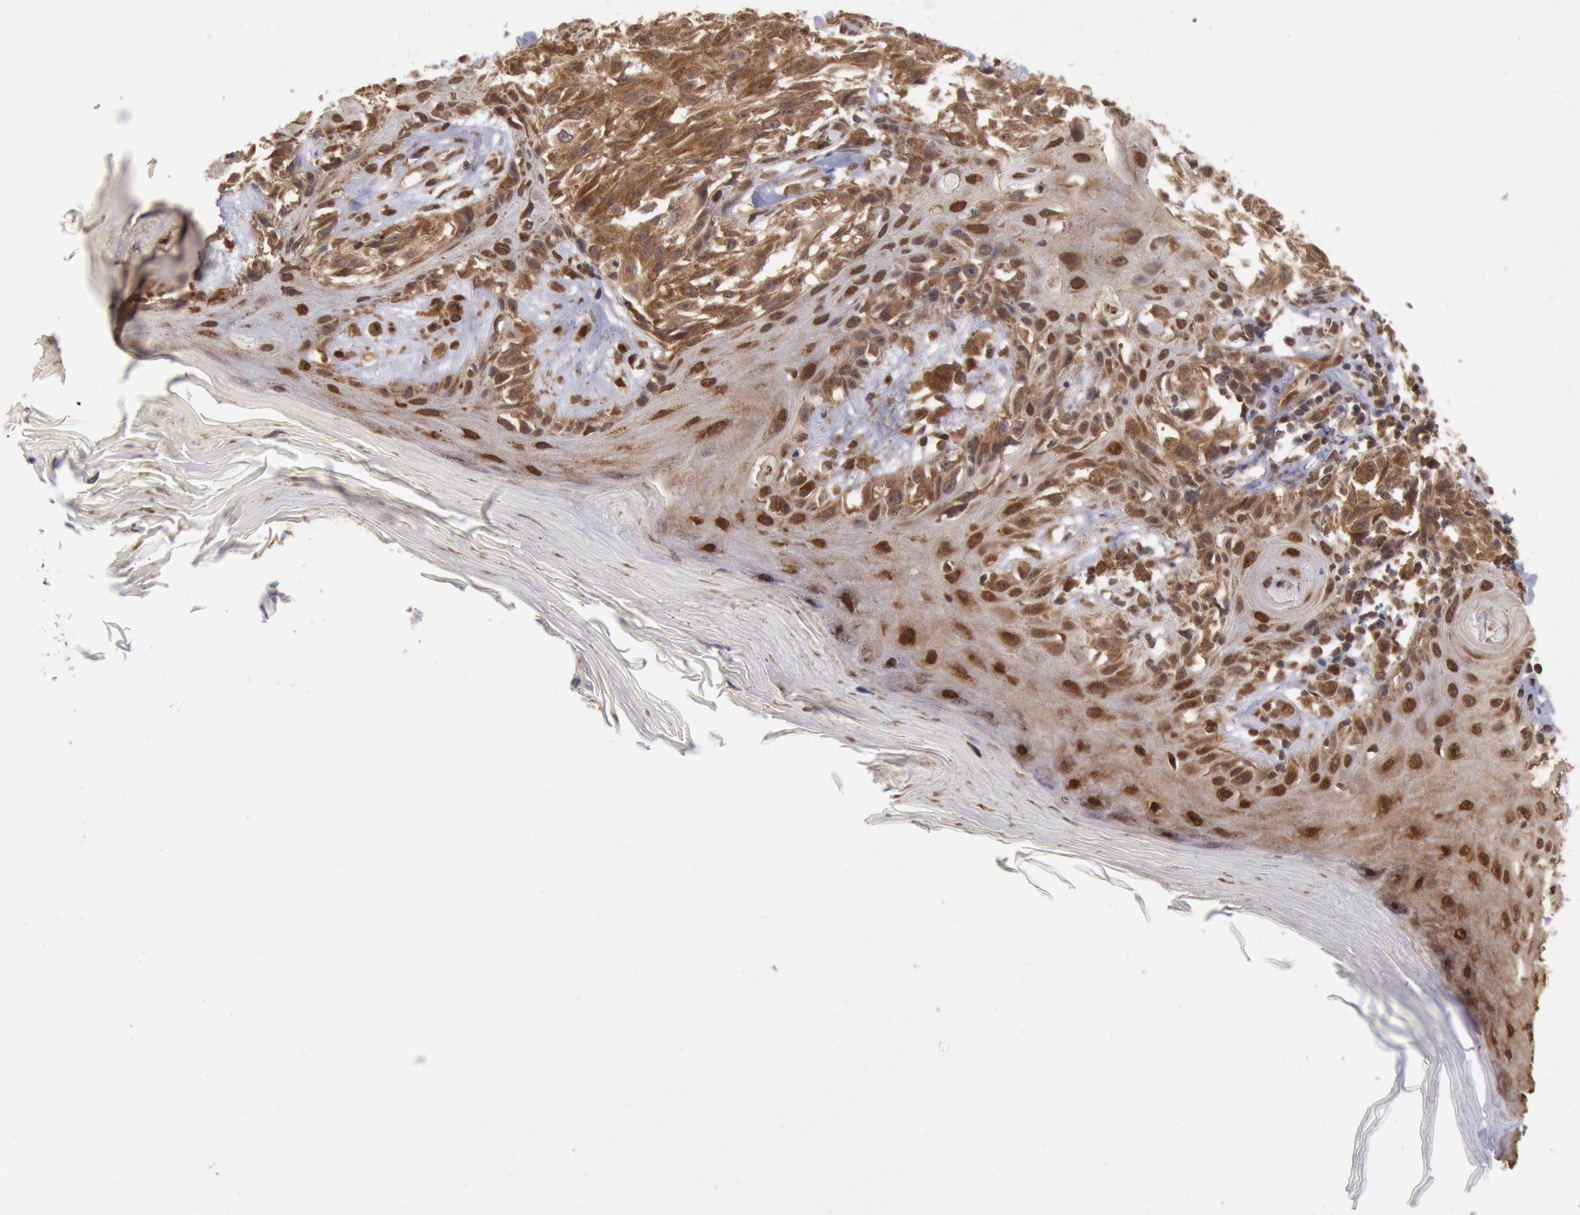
{"staining": {"intensity": "moderate", "quantity": ">75%", "location": "cytoplasmic/membranous"}, "tissue": "melanoma", "cell_type": "Tumor cells", "image_type": "cancer", "snomed": [{"axis": "morphology", "description": "Malignant melanoma, NOS"}, {"axis": "topography", "description": "Skin"}], "caption": "IHC image of human melanoma stained for a protein (brown), which exhibits medium levels of moderate cytoplasmic/membranous positivity in about >75% of tumor cells.", "gene": "STX17", "patient": {"sex": "female", "age": 77}}